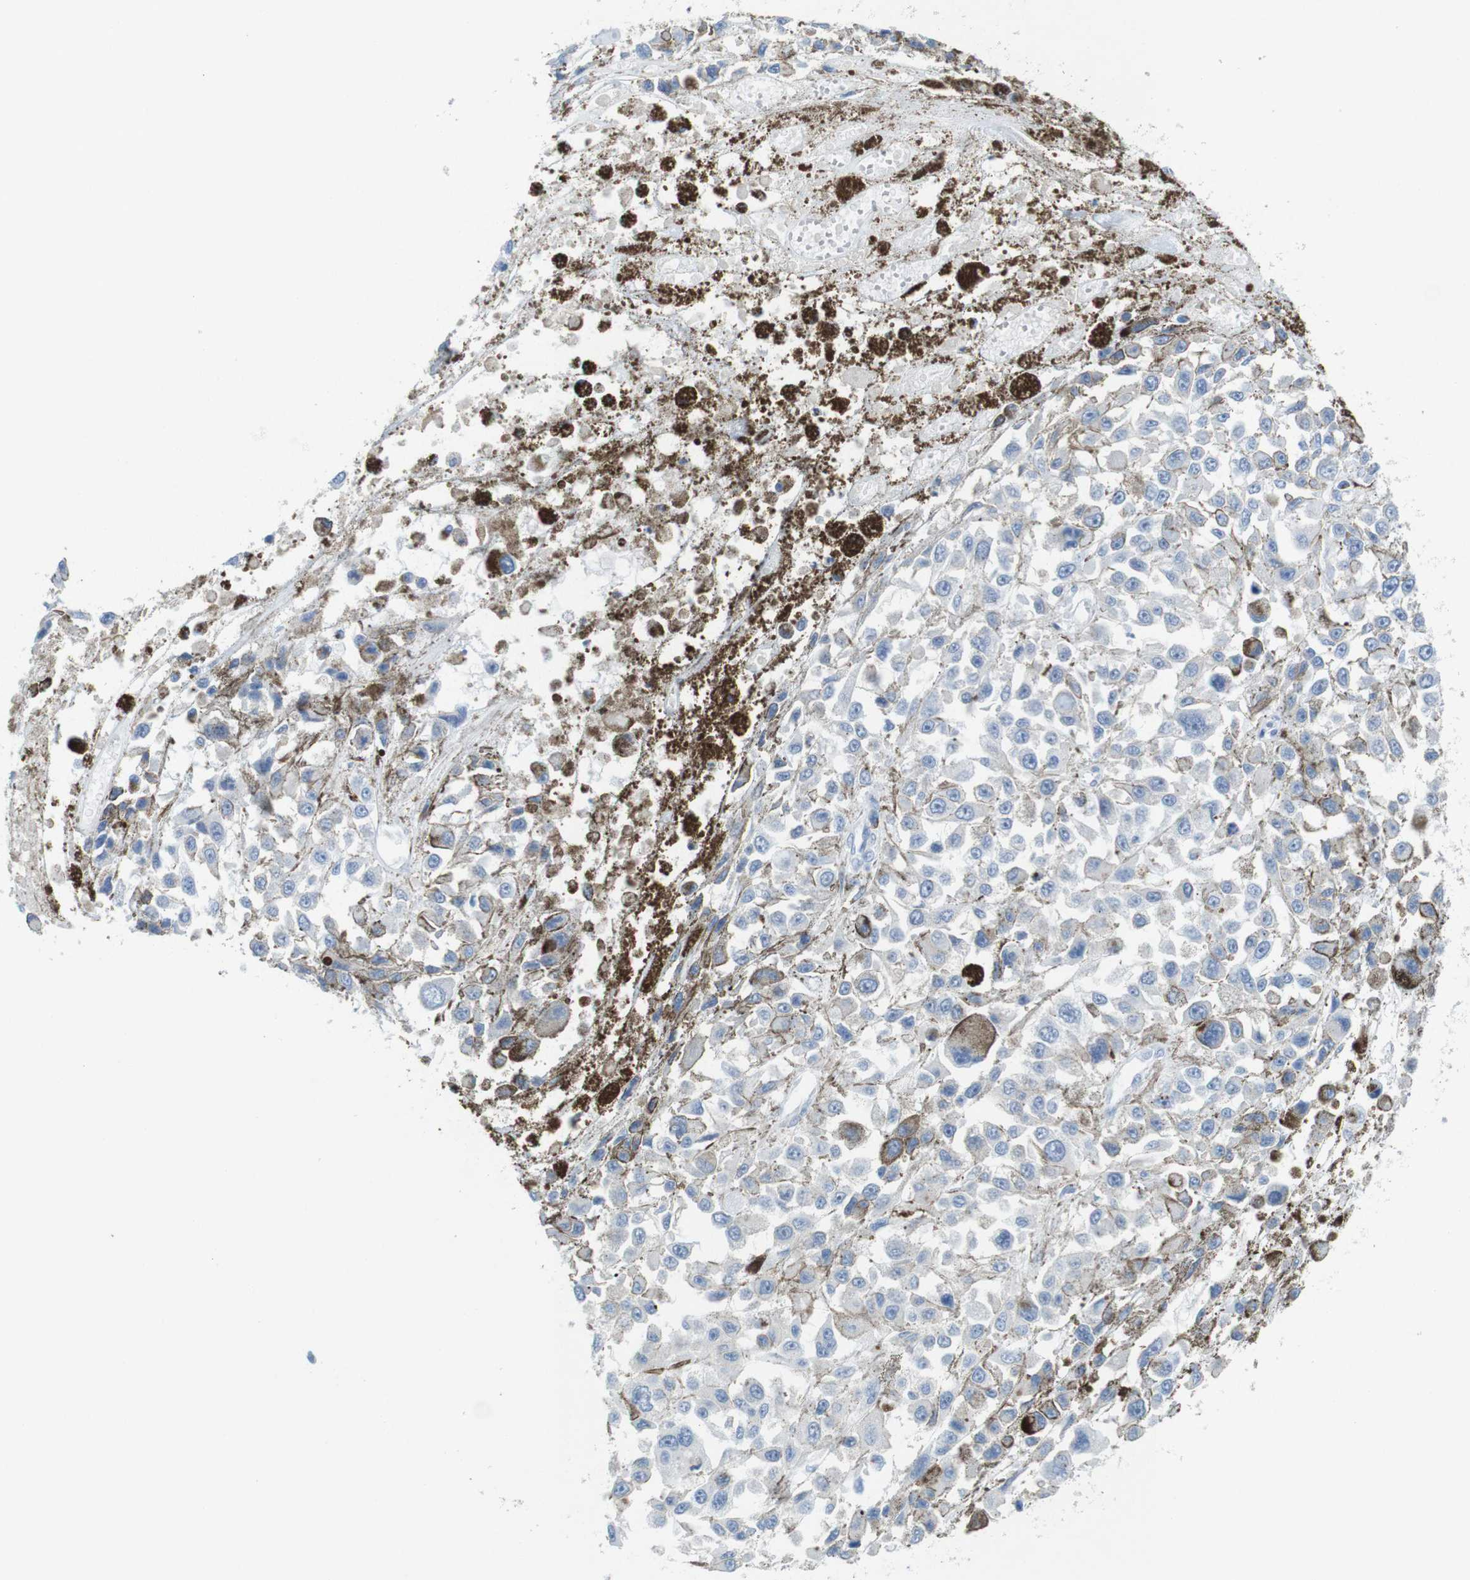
{"staining": {"intensity": "negative", "quantity": "none", "location": "none"}, "tissue": "melanoma", "cell_type": "Tumor cells", "image_type": "cancer", "snomed": [{"axis": "morphology", "description": "Malignant melanoma, Metastatic site"}, {"axis": "topography", "description": "Lymph node"}], "caption": "Tumor cells are negative for protein expression in human melanoma.", "gene": "CD5", "patient": {"sex": "male", "age": 59}}